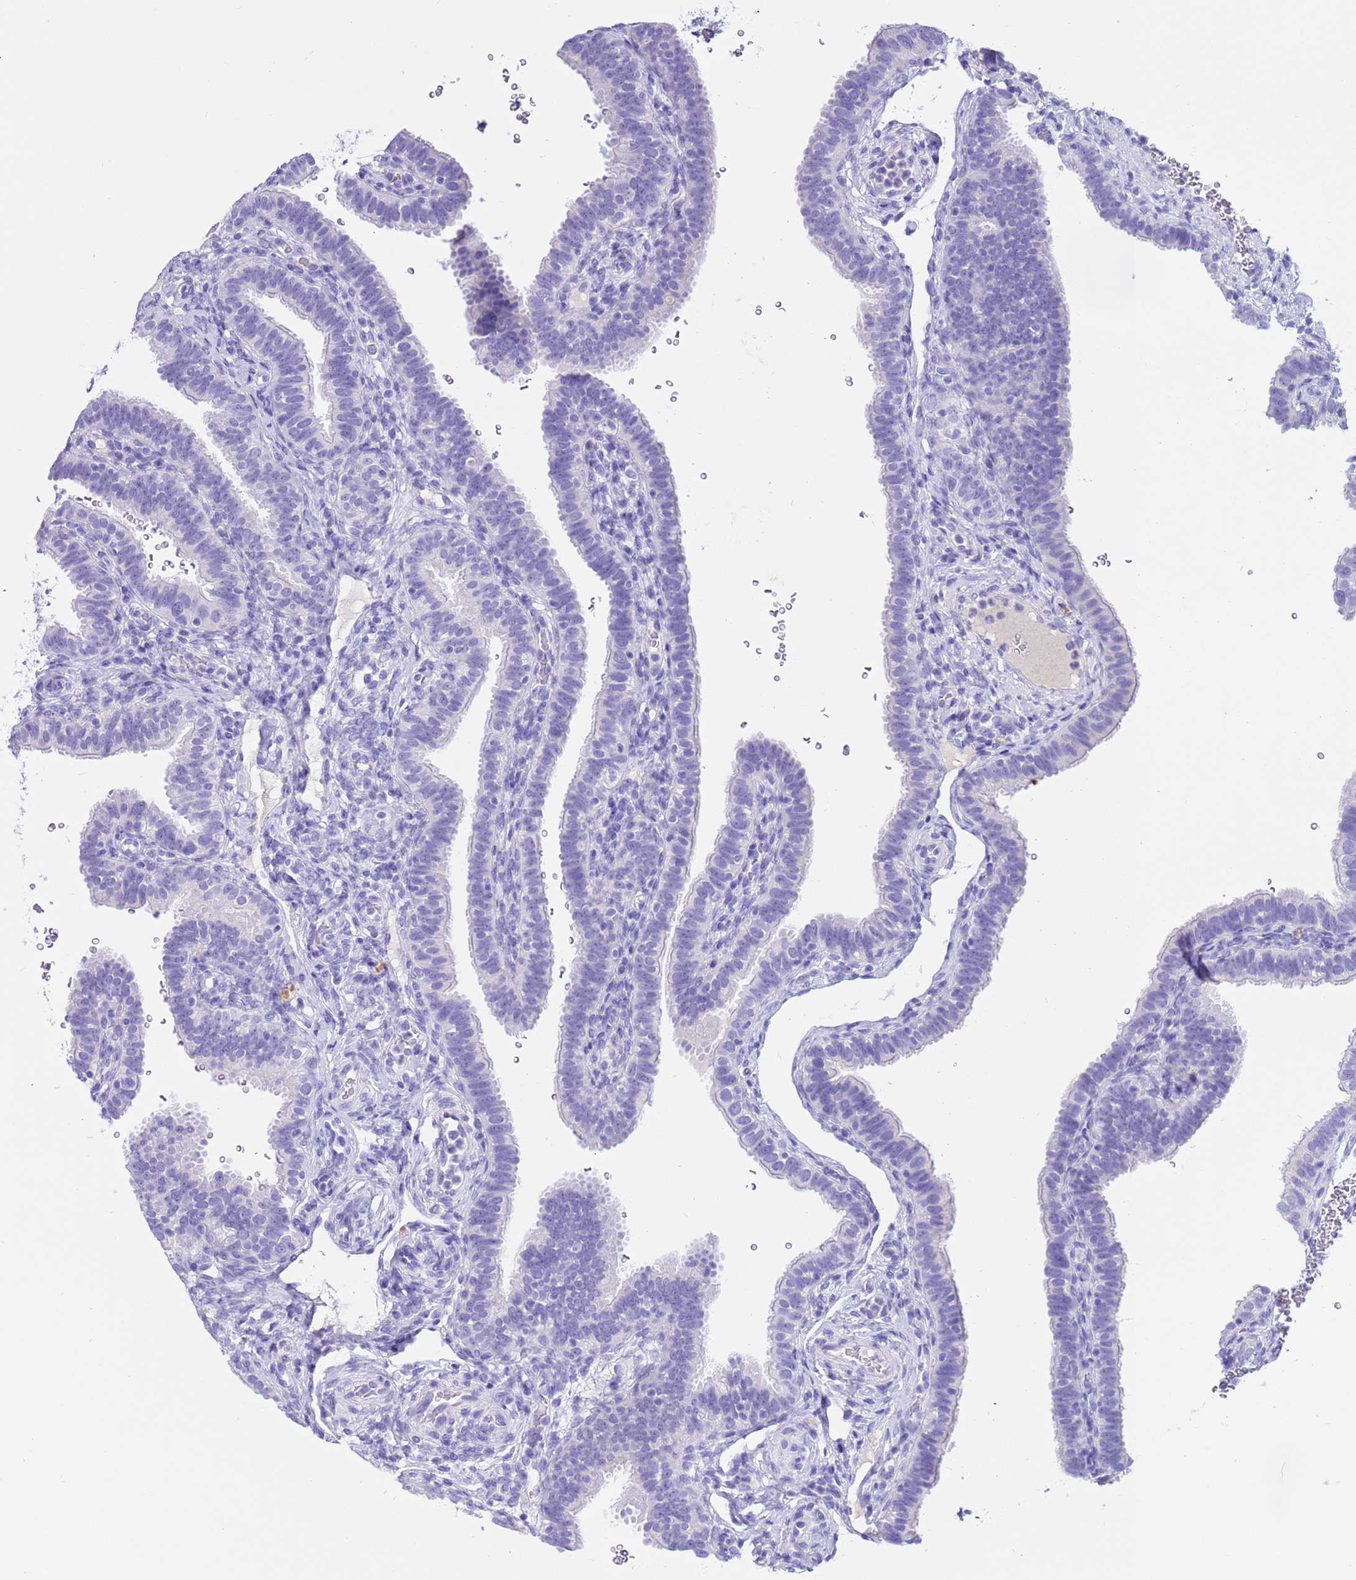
{"staining": {"intensity": "negative", "quantity": "none", "location": "none"}, "tissue": "fallopian tube", "cell_type": "Glandular cells", "image_type": "normal", "snomed": [{"axis": "morphology", "description": "Normal tissue, NOS"}, {"axis": "topography", "description": "Fallopian tube"}], "caption": "Immunohistochemistry micrograph of benign human fallopian tube stained for a protein (brown), which demonstrates no positivity in glandular cells.", "gene": "CPB1", "patient": {"sex": "female", "age": 41}}